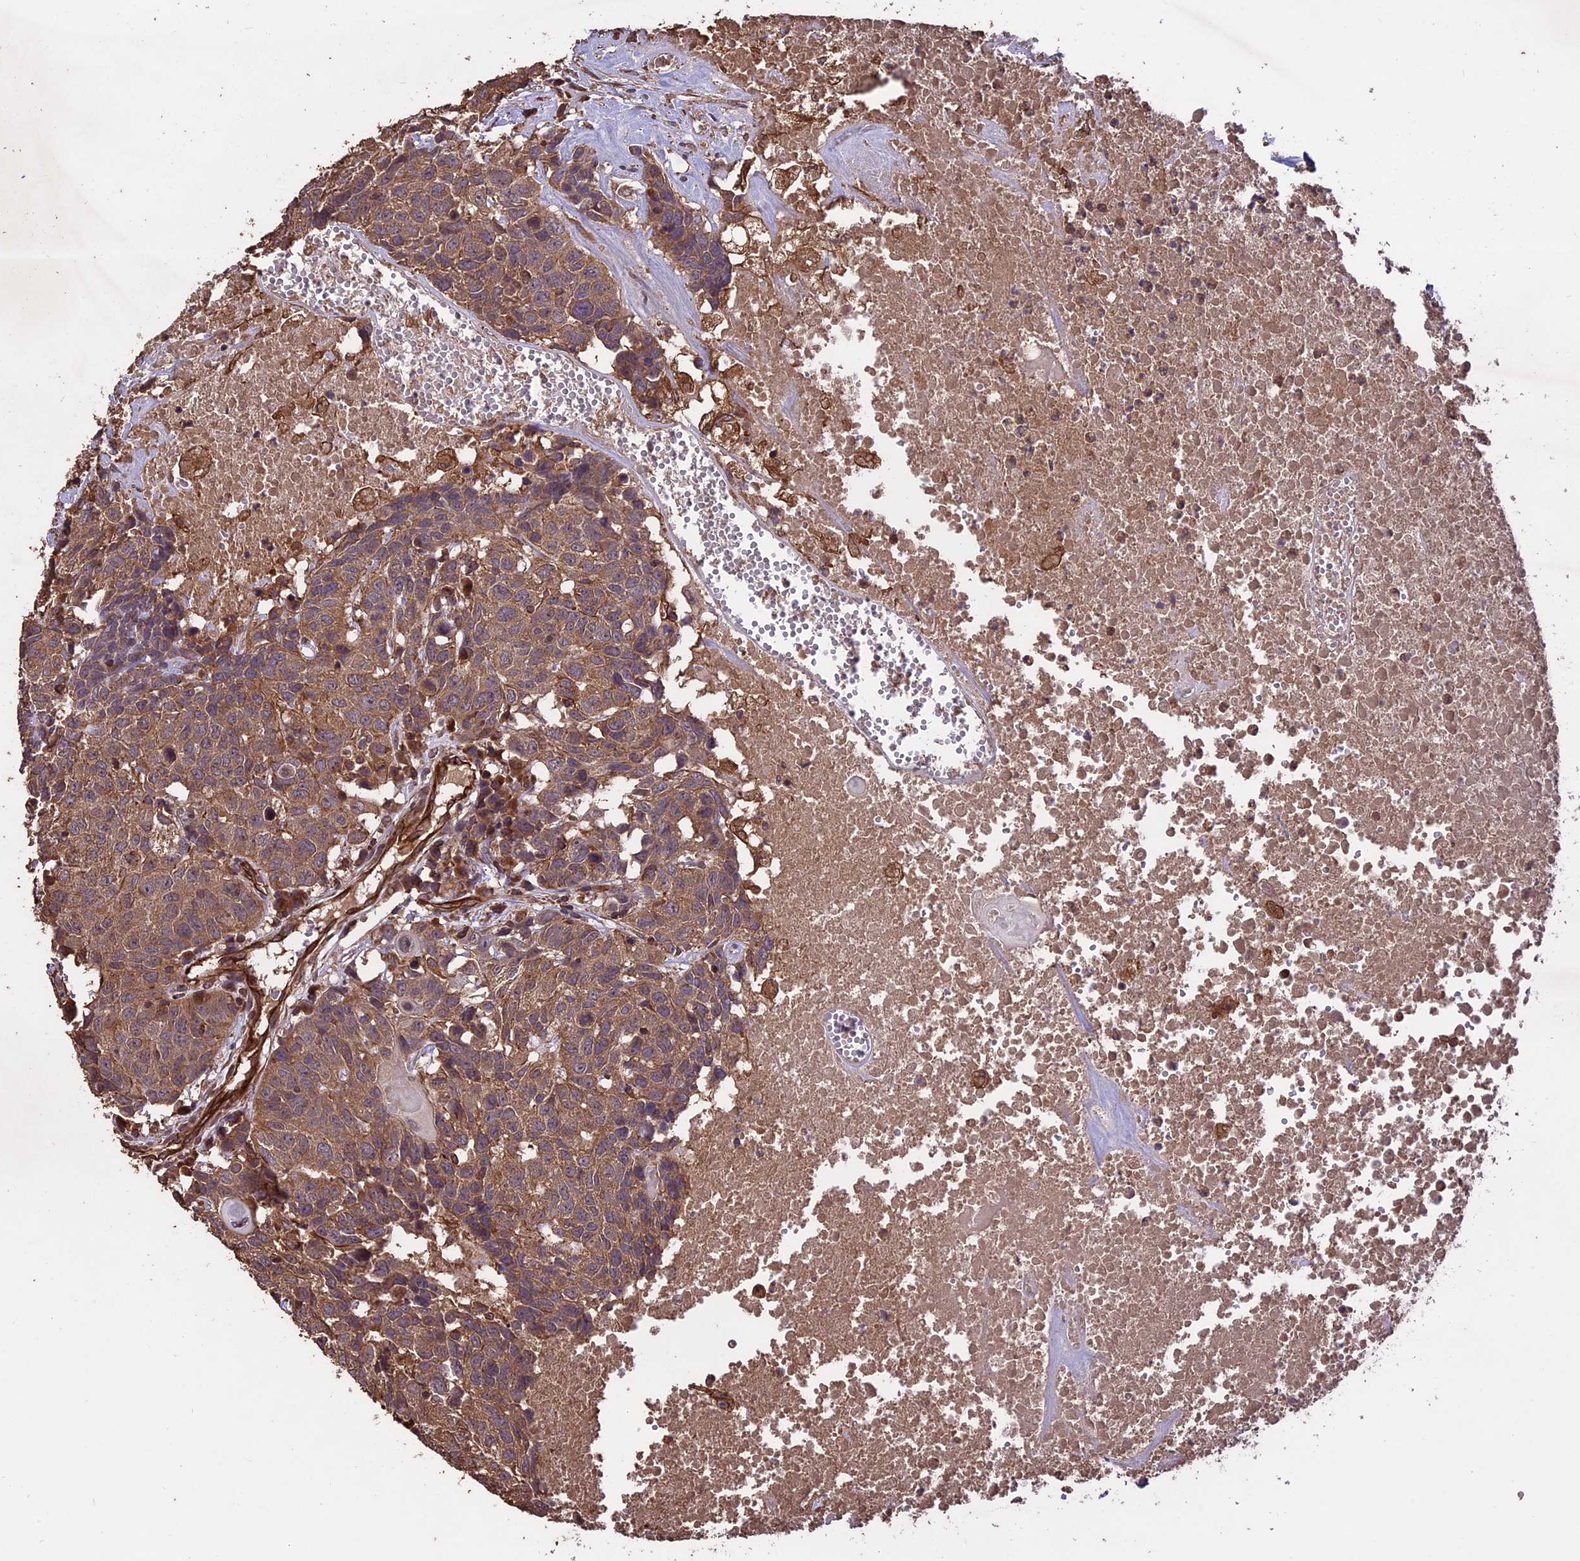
{"staining": {"intensity": "moderate", "quantity": ">75%", "location": "cytoplasmic/membranous"}, "tissue": "head and neck cancer", "cell_type": "Tumor cells", "image_type": "cancer", "snomed": [{"axis": "morphology", "description": "Squamous cell carcinoma, NOS"}, {"axis": "topography", "description": "Head-Neck"}], "caption": "Immunohistochemistry (IHC) (DAB (3,3'-diaminobenzidine)) staining of head and neck cancer (squamous cell carcinoma) demonstrates moderate cytoplasmic/membranous protein staining in about >75% of tumor cells.", "gene": "TTLL10", "patient": {"sex": "male", "age": 66}}